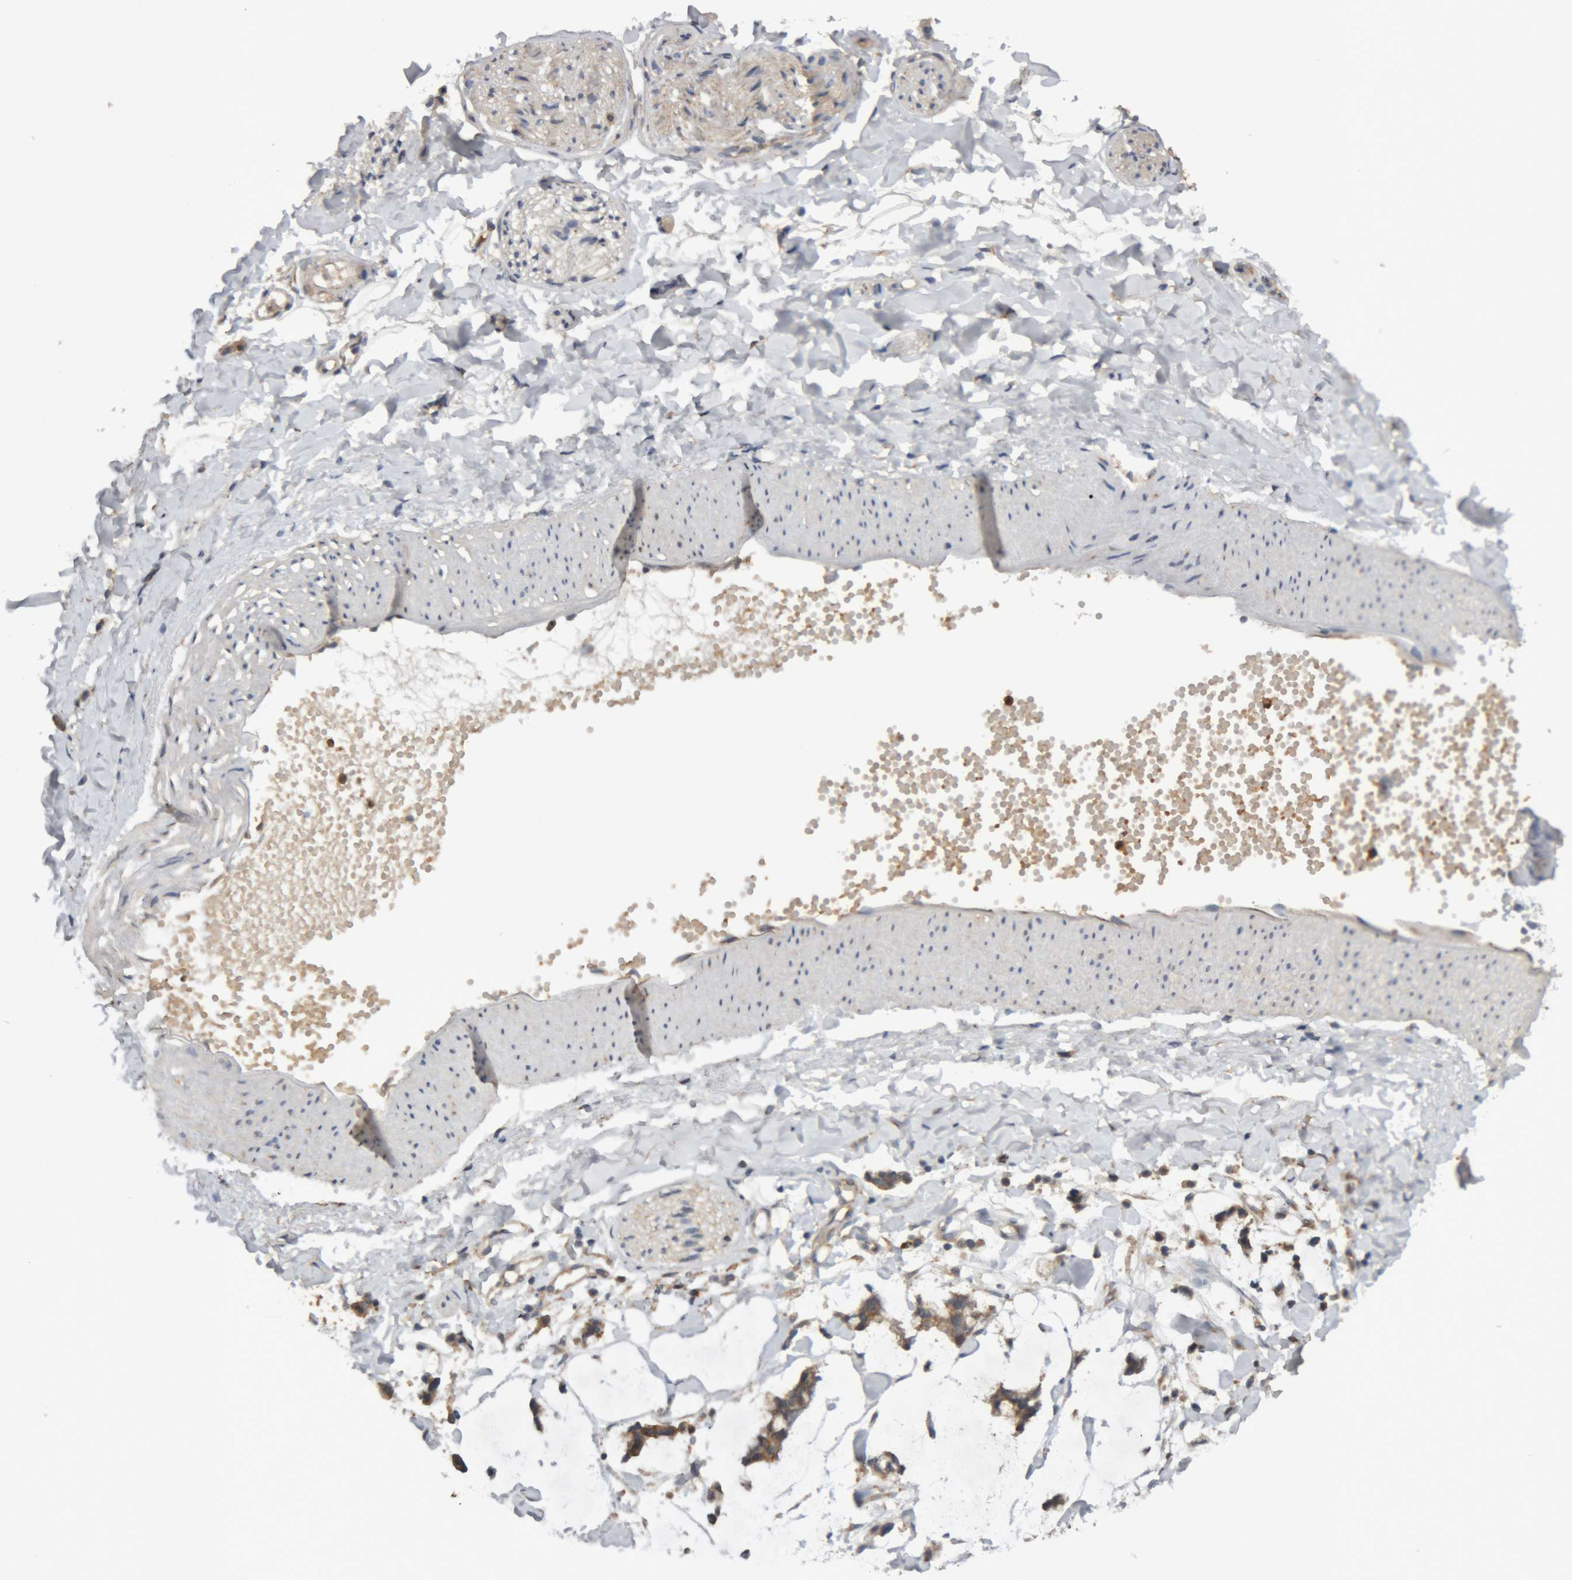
{"staining": {"intensity": "moderate", "quantity": ">75%", "location": "cytoplasmic/membranous"}, "tissue": "adipose tissue", "cell_type": "Adipocytes", "image_type": "normal", "snomed": [{"axis": "morphology", "description": "Normal tissue, NOS"}, {"axis": "morphology", "description": "Adenocarcinoma, NOS"}, {"axis": "topography", "description": "Colon"}, {"axis": "topography", "description": "Peripheral nerve tissue"}], "caption": "Protein analysis of normal adipose tissue shows moderate cytoplasmic/membranous positivity in about >75% of adipocytes.", "gene": "TMED7", "patient": {"sex": "male", "age": 14}}